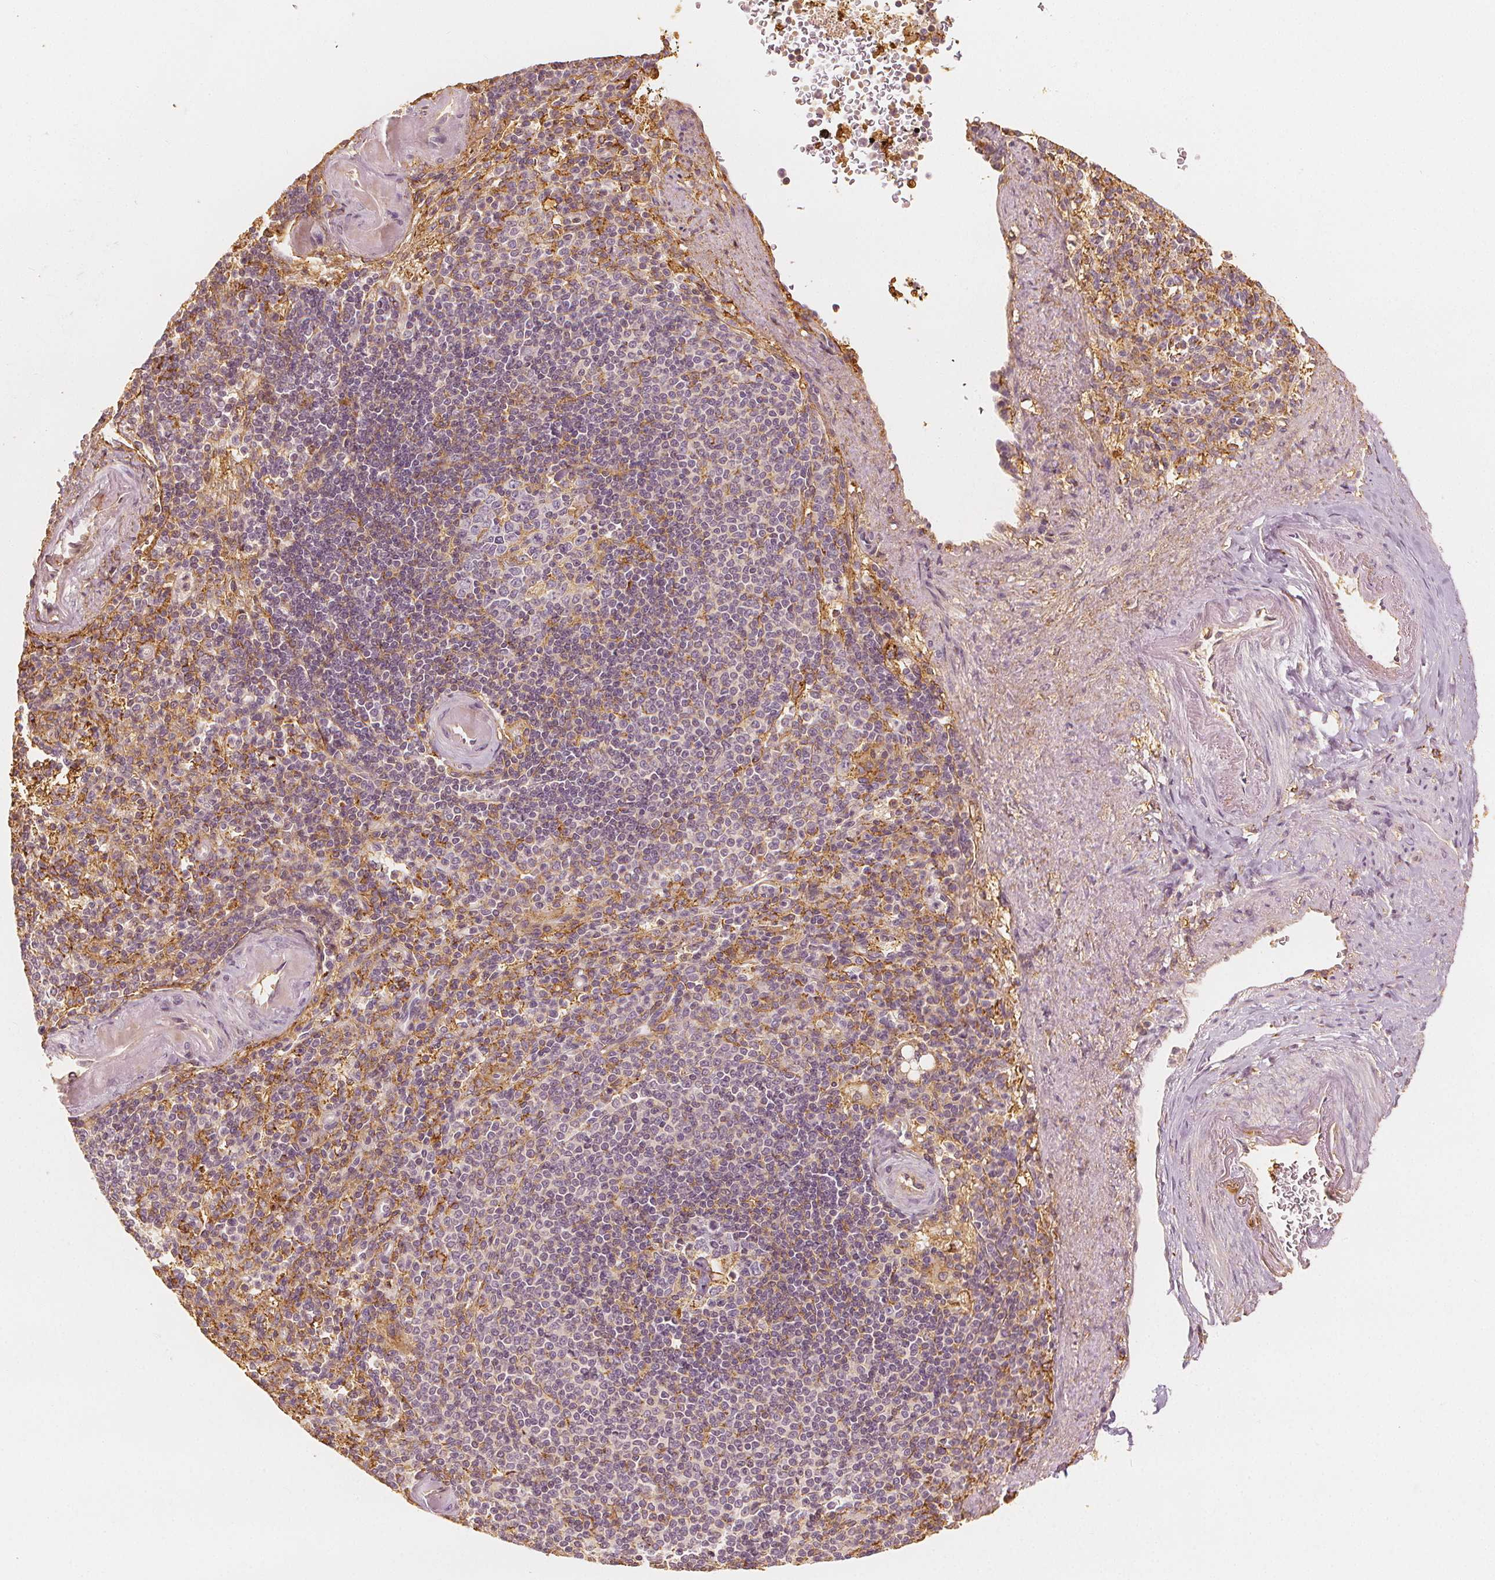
{"staining": {"intensity": "negative", "quantity": "none", "location": "none"}, "tissue": "spleen", "cell_type": "Cells in red pulp", "image_type": "normal", "snomed": [{"axis": "morphology", "description": "Normal tissue, NOS"}, {"axis": "topography", "description": "Spleen"}], "caption": "Micrograph shows no significant protein staining in cells in red pulp of normal spleen. (DAB IHC, high magnification).", "gene": "ARHGAP26", "patient": {"sex": "female", "age": 74}}